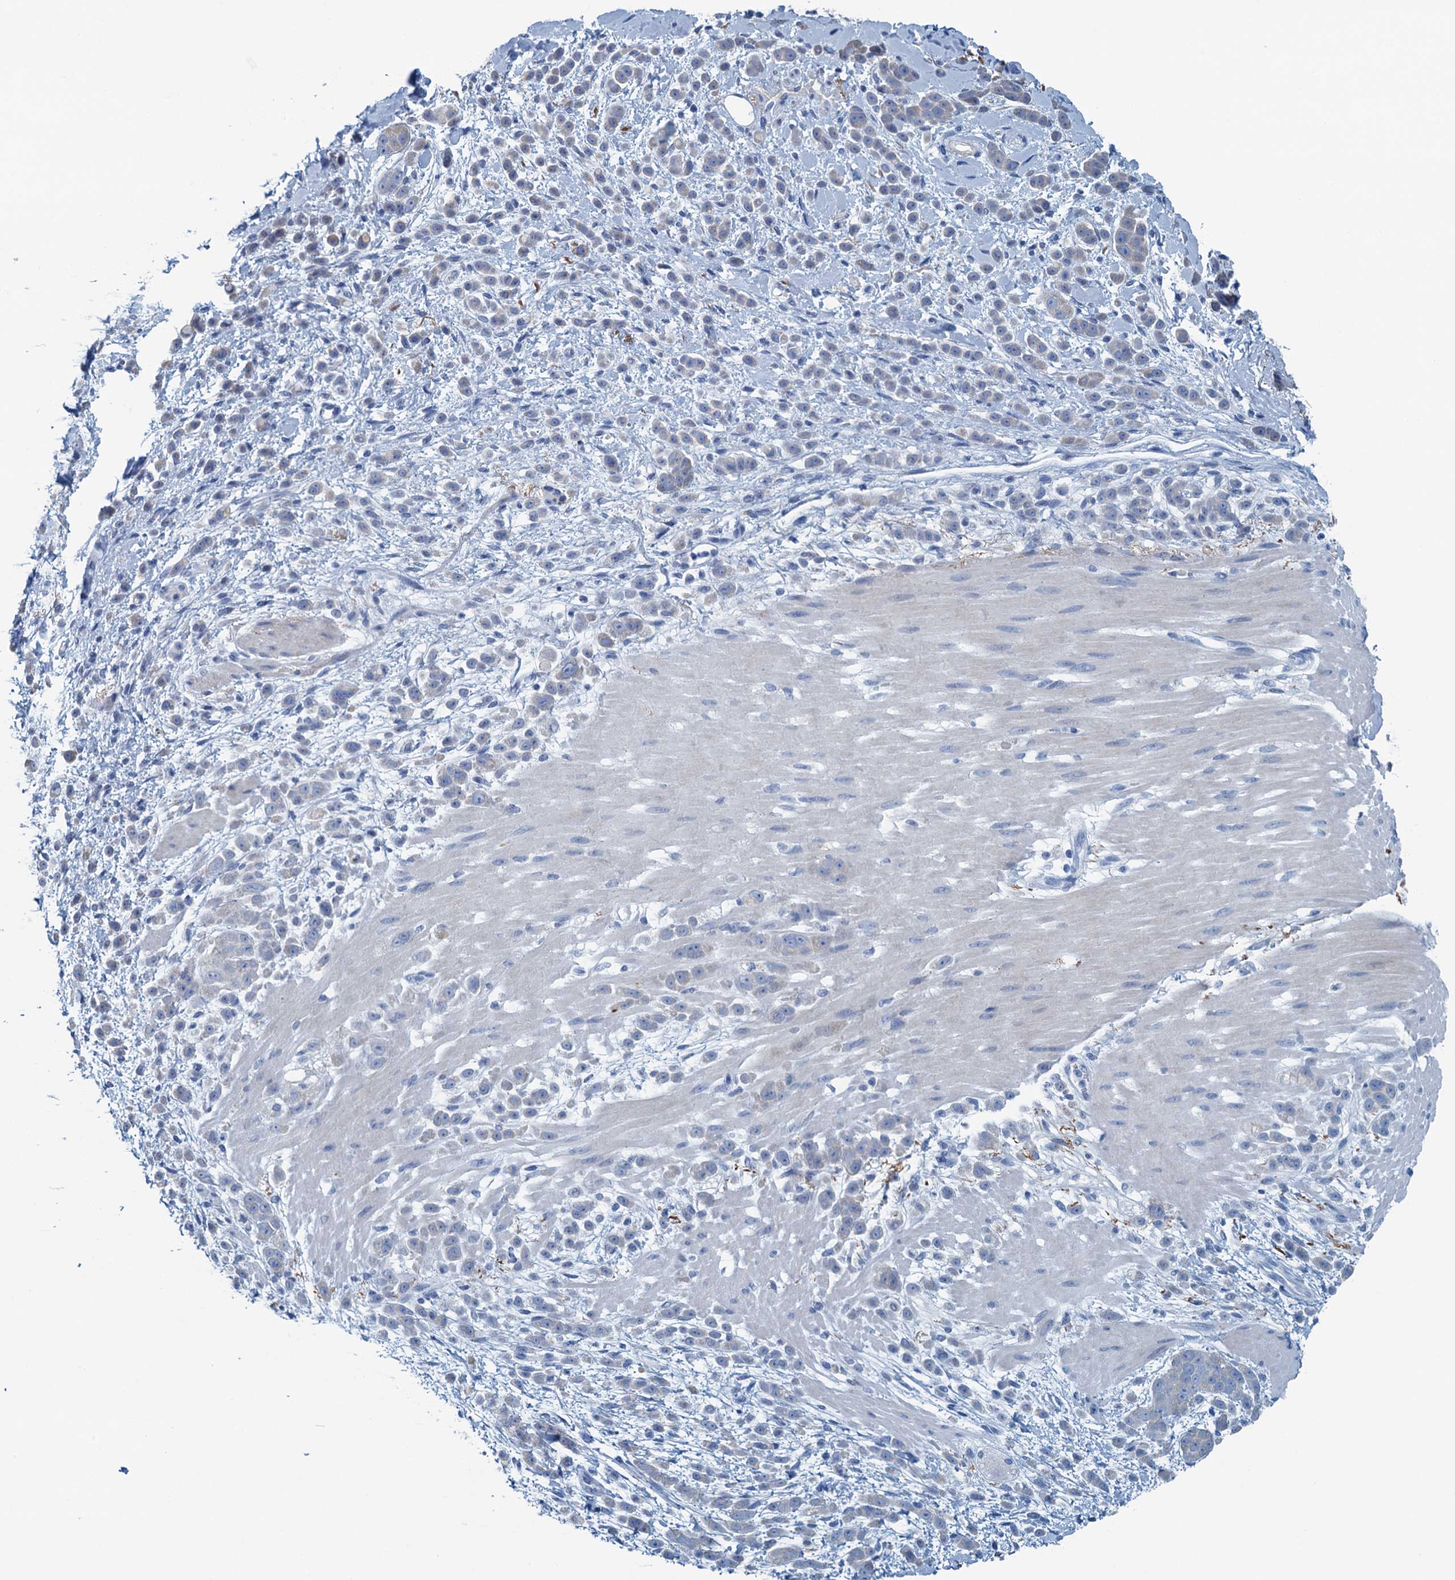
{"staining": {"intensity": "negative", "quantity": "none", "location": "none"}, "tissue": "pancreatic cancer", "cell_type": "Tumor cells", "image_type": "cancer", "snomed": [{"axis": "morphology", "description": "Normal tissue, NOS"}, {"axis": "morphology", "description": "Adenocarcinoma, NOS"}, {"axis": "topography", "description": "Pancreas"}], "caption": "Micrograph shows no protein staining in tumor cells of pancreatic cancer (adenocarcinoma) tissue.", "gene": "C10orf88", "patient": {"sex": "female", "age": 64}}